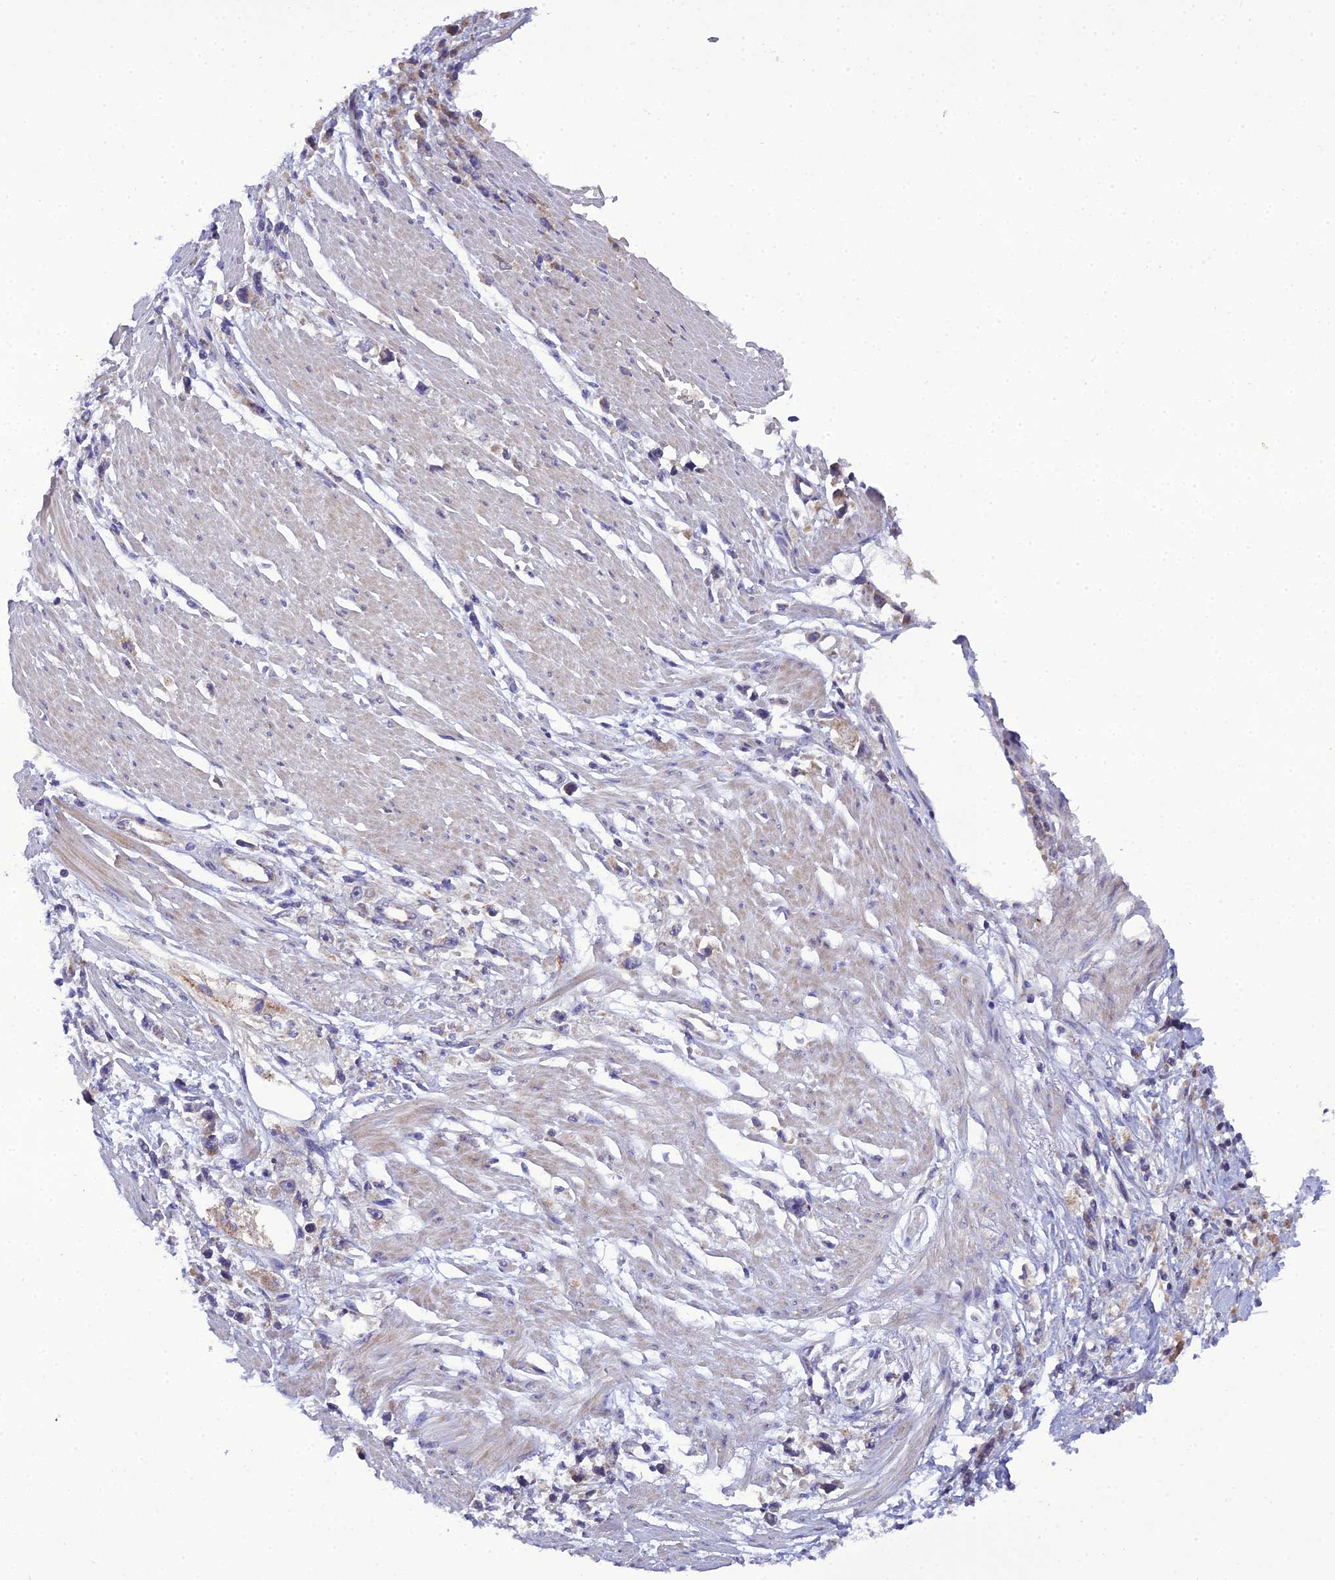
{"staining": {"intensity": "negative", "quantity": "none", "location": "none"}, "tissue": "stomach cancer", "cell_type": "Tumor cells", "image_type": "cancer", "snomed": [{"axis": "morphology", "description": "Adenocarcinoma, NOS"}, {"axis": "topography", "description": "Stomach"}], "caption": "Immunohistochemistry (IHC) micrograph of neoplastic tissue: adenocarcinoma (stomach) stained with DAB (3,3'-diaminobenzidine) demonstrates no significant protein staining in tumor cells.", "gene": "GOLPH3", "patient": {"sex": "female", "age": 59}}